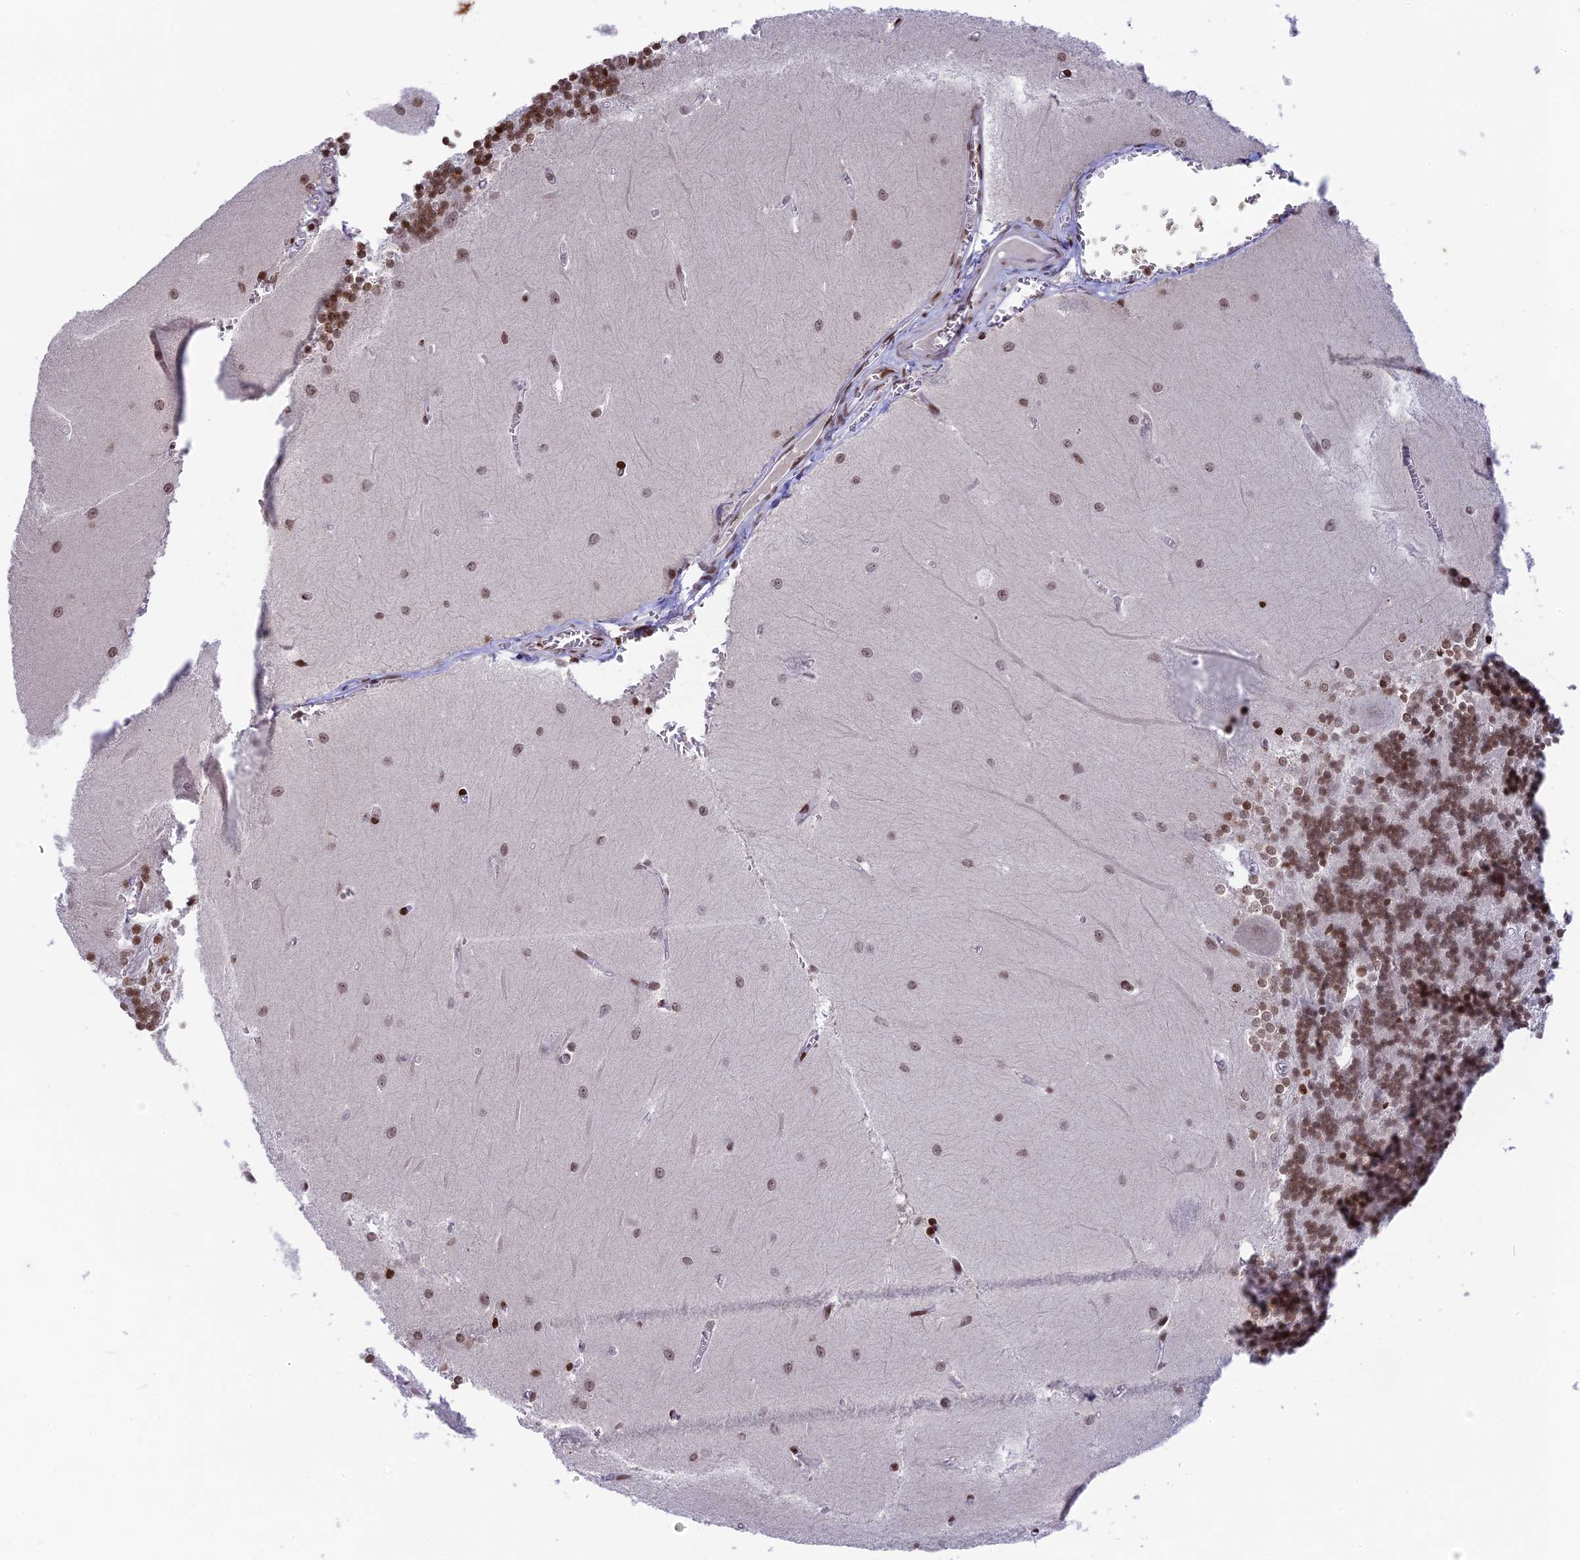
{"staining": {"intensity": "moderate", "quantity": ">75%", "location": "nuclear"}, "tissue": "cerebellum", "cell_type": "Cells in granular layer", "image_type": "normal", "snomed": [{"axis": "morphology", "description": "Normal tissue, NOS"}, {"axis": "topography", "description": "Cerebellum"}], "caption": "IHC (DAB) staining of normal human cerebellum displays moderate nuclear protein expression in approximately >75% of cells in granular layer.", "gene": "TET2", "patient": {"sex": "male", "age": 37}}